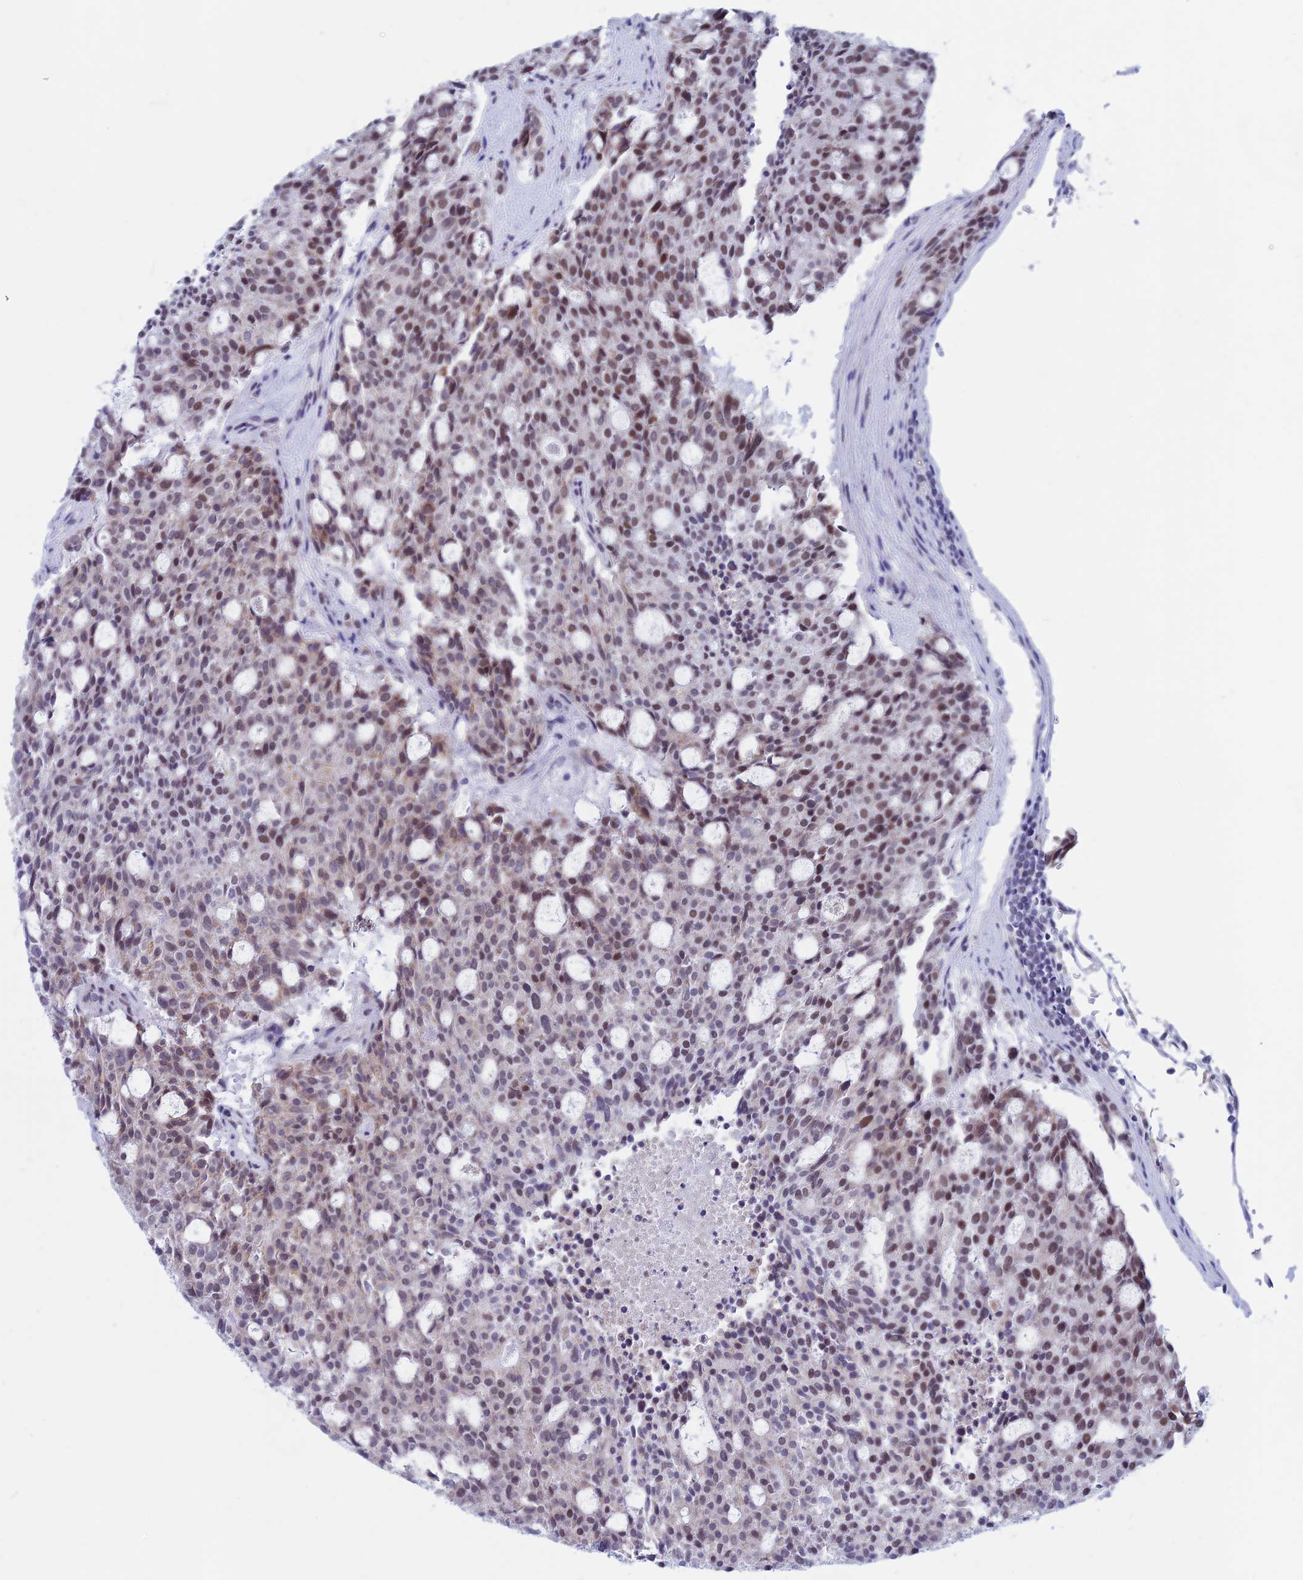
{"staining": {"intensity": "moderate", "quantity": ">75%", "location": "nuclear"}, "tissue": "carcinoid", "cell_type": "Tumor cells", "image_type": "cancer", "snomed": [{"axis": "morphology", "description": "Carcinoid, malignant, NOS"}, {"axis": "topography", "description": "Pancreas"}], "caption": "Immunohistochemical staining of human carcinoid (malignant) displays medium levels of moderate nuclear protein positivity in approximately >75% of tumor cells. Nuclei are stained in blue.", "gene": "ASH2L", "patient": {"sex": "female", "age": 54}}